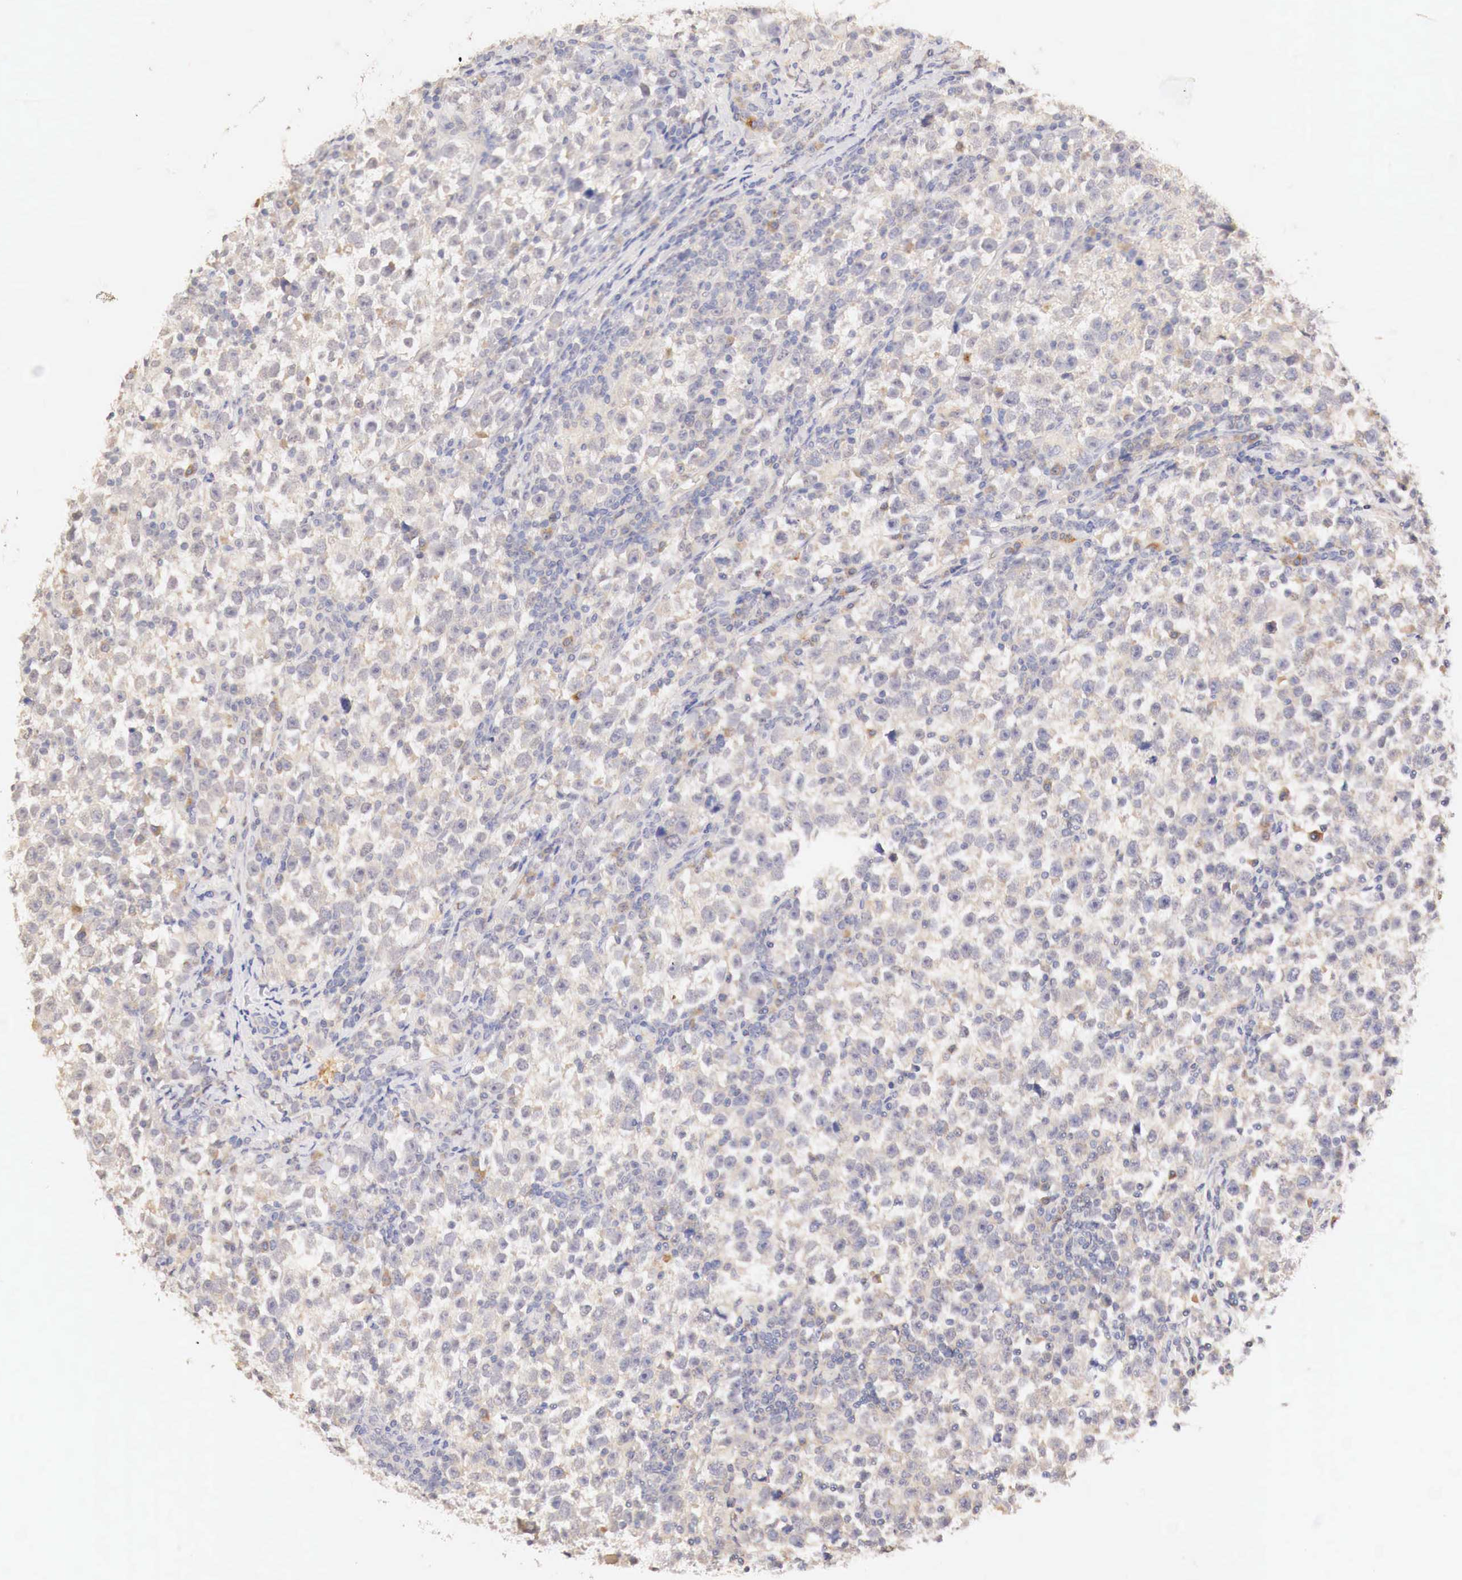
{"staining": {"intensity": "weak", "quantity": "<25%", "location": "cytoplasmic/membranous"}, "tissue": "testis cancer", "cell_type": "Tumor cells", "image_type": "cancer", "snomed": [{"axis": "morphology", "description": "Seminoma, NOS"}, {"axis": "topography", "description": "Testis"}], "caption": "An immunohistochemistry (IHC) image of testis cancer is shown. There is no staining in tumor cells of testis cancer.", "gene": "GATA1", "patient": {"sex": "male", "age": 43}}